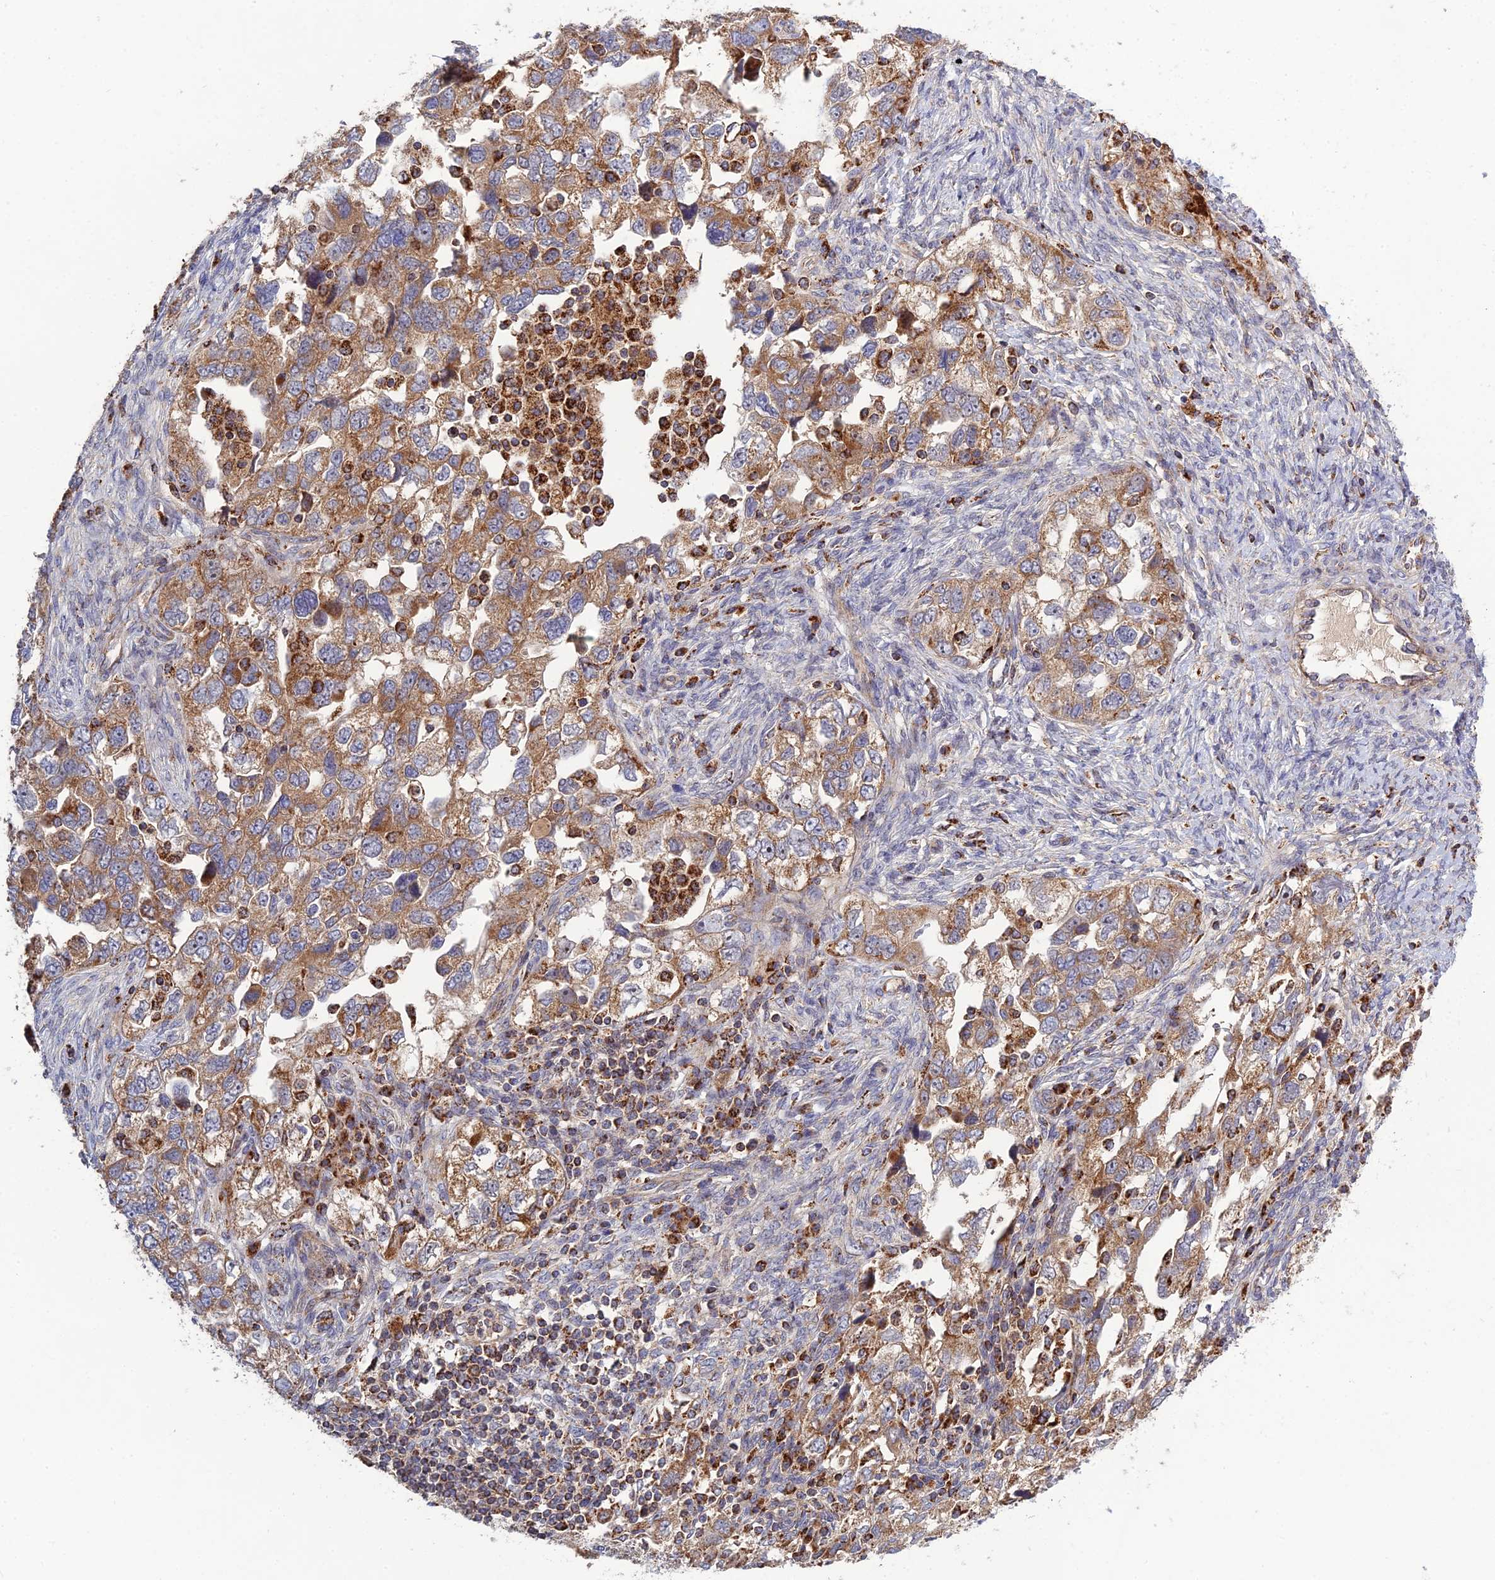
{"staining": {"intensity": "moderate", "quantity": ">75%", "location": "cytoplasmic/membranous"}, "tissue": "ovarian cancer", "cell_type": "Tumor cells", "image_type": "cancer", "snomed": [{"axis": "morphology", "description": "Carcinoma, NOS"}, {"axis": "morphology", "description": "Cystadenocarcinoma, serous, NOS"}, {"axis": "topography", "description": "Ovary"}], "caption": "An IHC photomicrograph of neoplastic tissue is shown. Protein staining in brown shows moderate cytoplasmic/membranous positivity in ovarian serous cystadenocarcinoma within tumor cells. Immunohistochemistry stains the protein in brown and the nuclei are stained blue.", "gene": "RIC8B", "patient": {"sex": "female", "age": 69}}